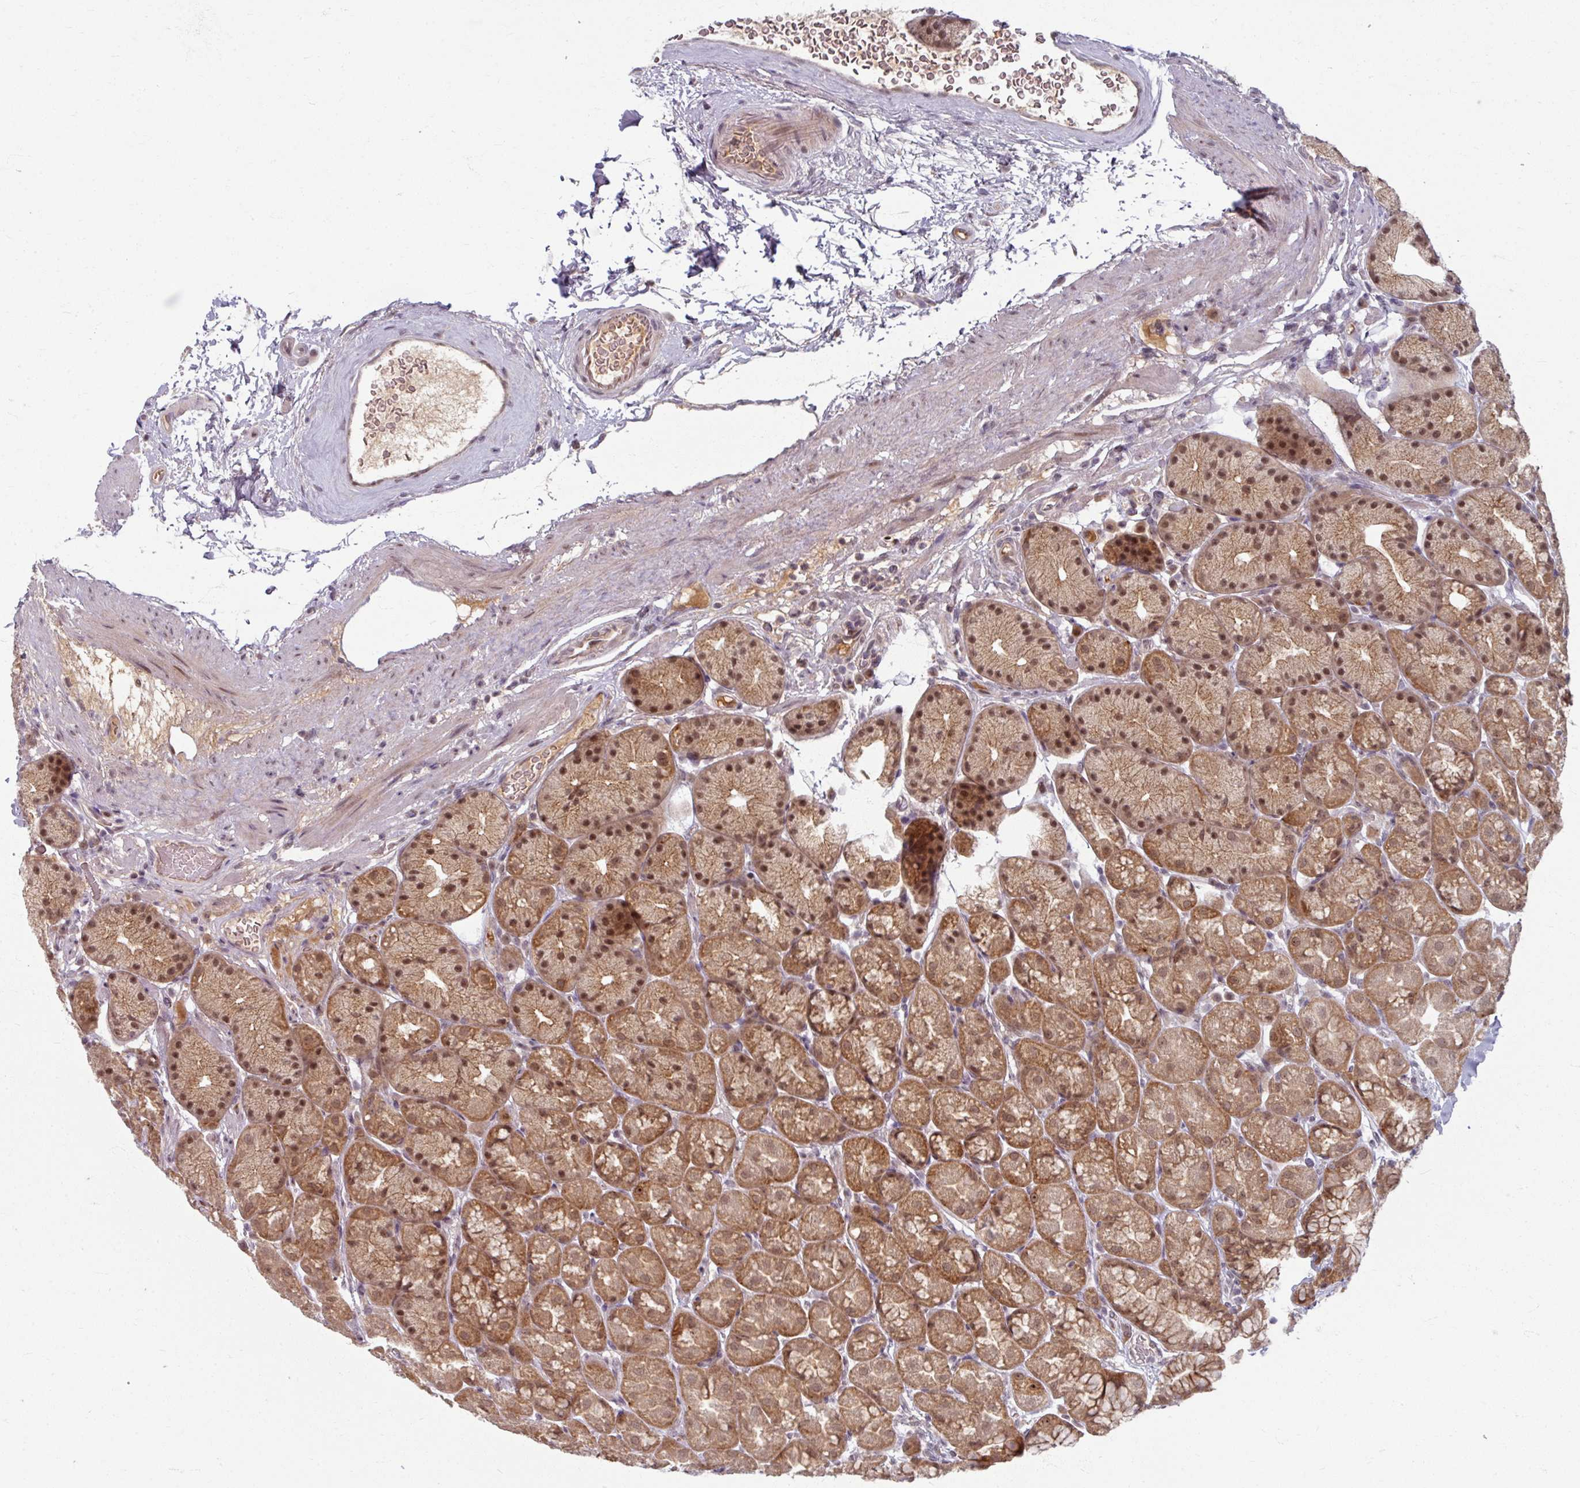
{"staining": {"intensity": "moderate", "quantity": ">75%", "location": "cytoplasmic/membranous,nuclear"}, "tissue": "stomach", "cell_type": "Glandular cells", "image_type": "normal", "snomed": [{"axis": "morphology", "description": "Normal tissue, NOS"}, {"axis": "topography", "description": "Stomach, lower"}], "caption": "Moderate cytoplasmic/membranous,nuclear protein expression is identified in approximately >75% of glandular cells in stomach. Immunohistochemistry stains the protein of interest in brown and the nuclei are stained blue.", "gene": "KLC3", "patient": {"sex": "male", "age": 67}}